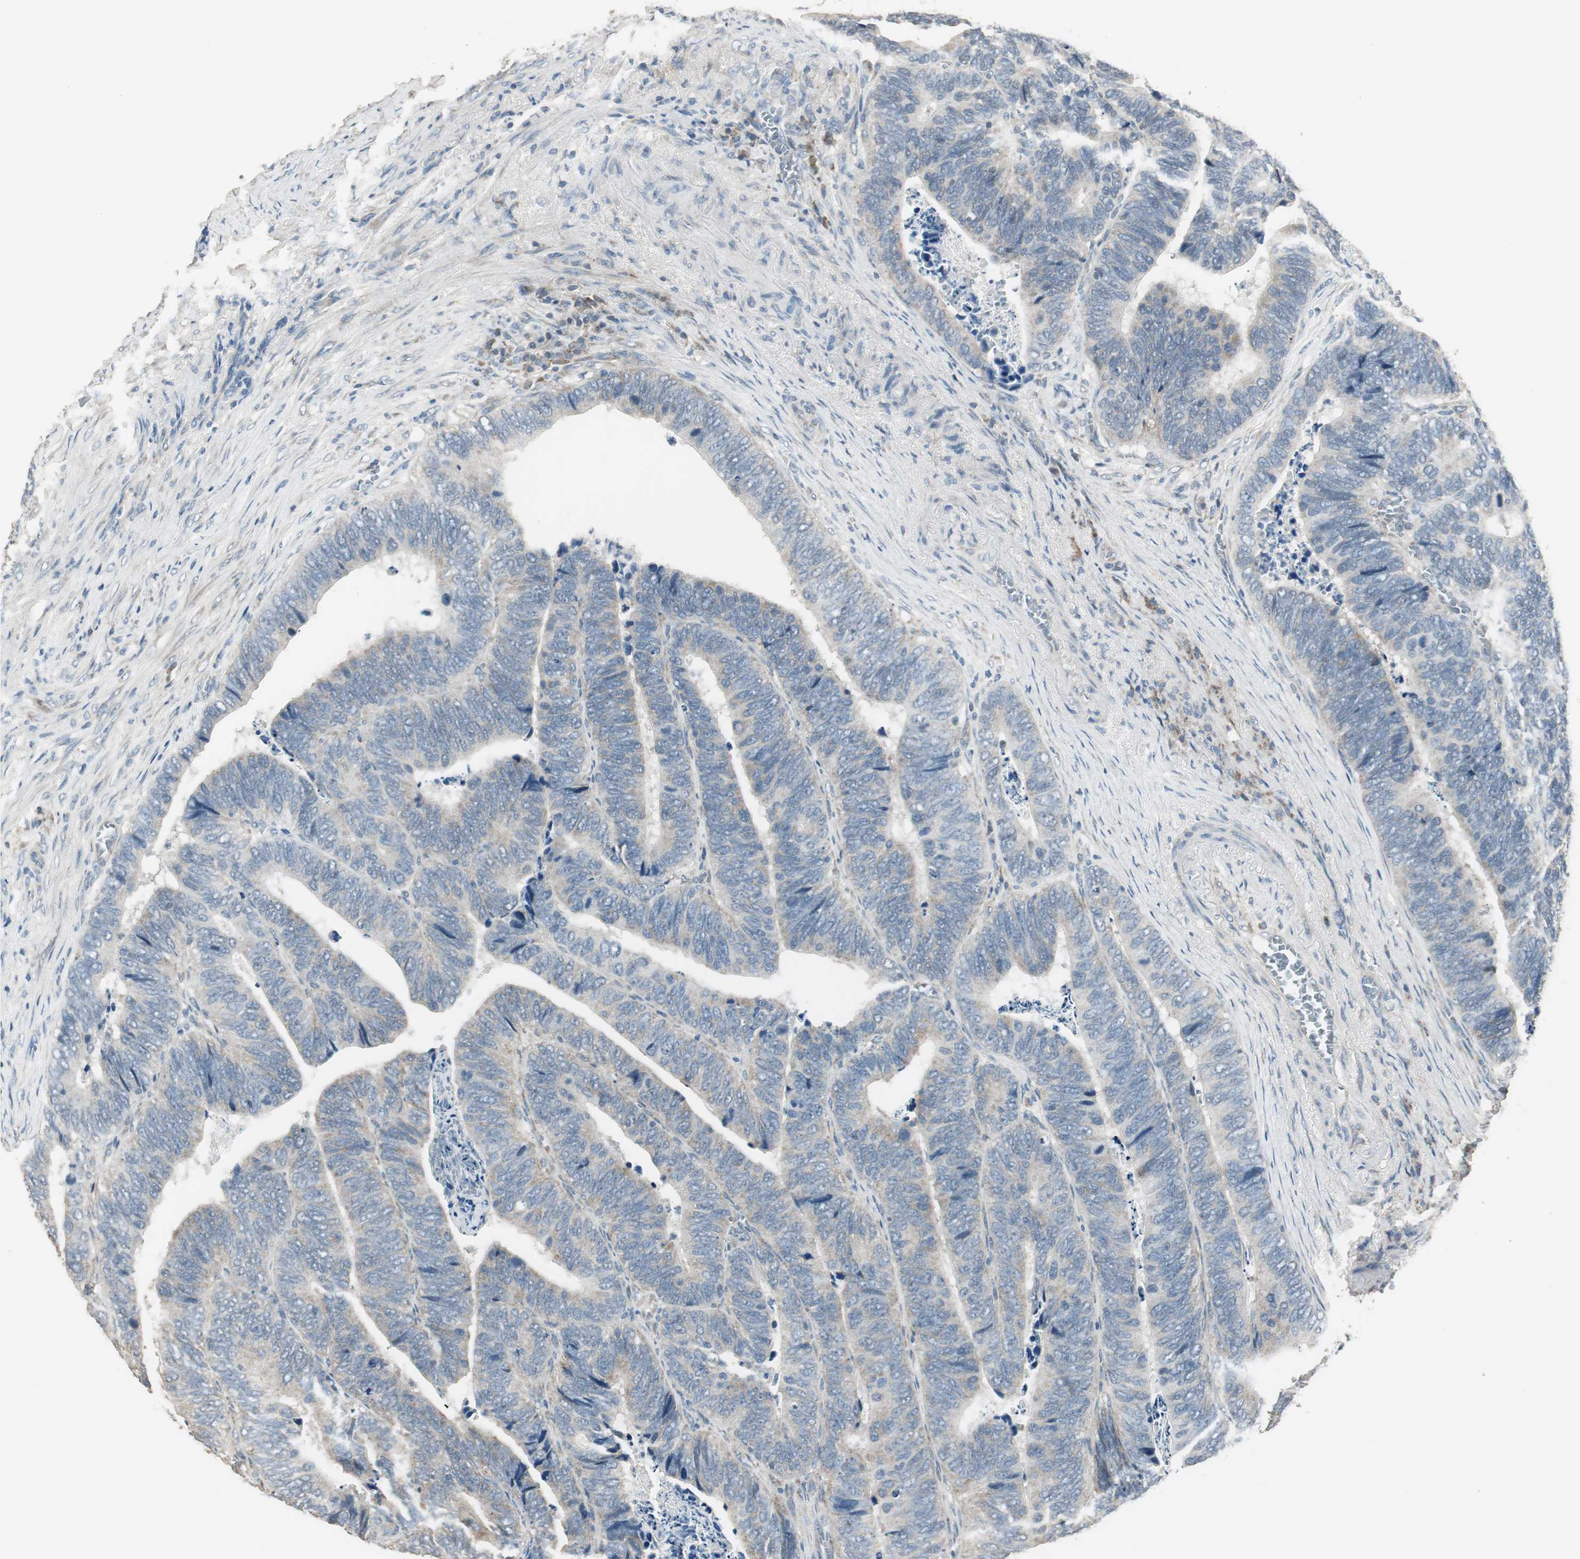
{"staining": {"intensity": "weak", "quantity": ">75%", "location": "cytoplasmic/membranous"}, "tissue": "colorectal cancer", "cell_type": "Tumor cells", "image_type": "cancer", "snomed": [{"axis": "morphology", "description": "Adenocarcinoma, NOS"}, {"axis": "topography", "description": "Colon"}], "caption": "A brown stain labels weak cytoplasmic/membranous staining of a protein in human colorectal cancer tumor cells.", "gene": "MSTO1", "patient": {"sex": "male", "age": 72}}